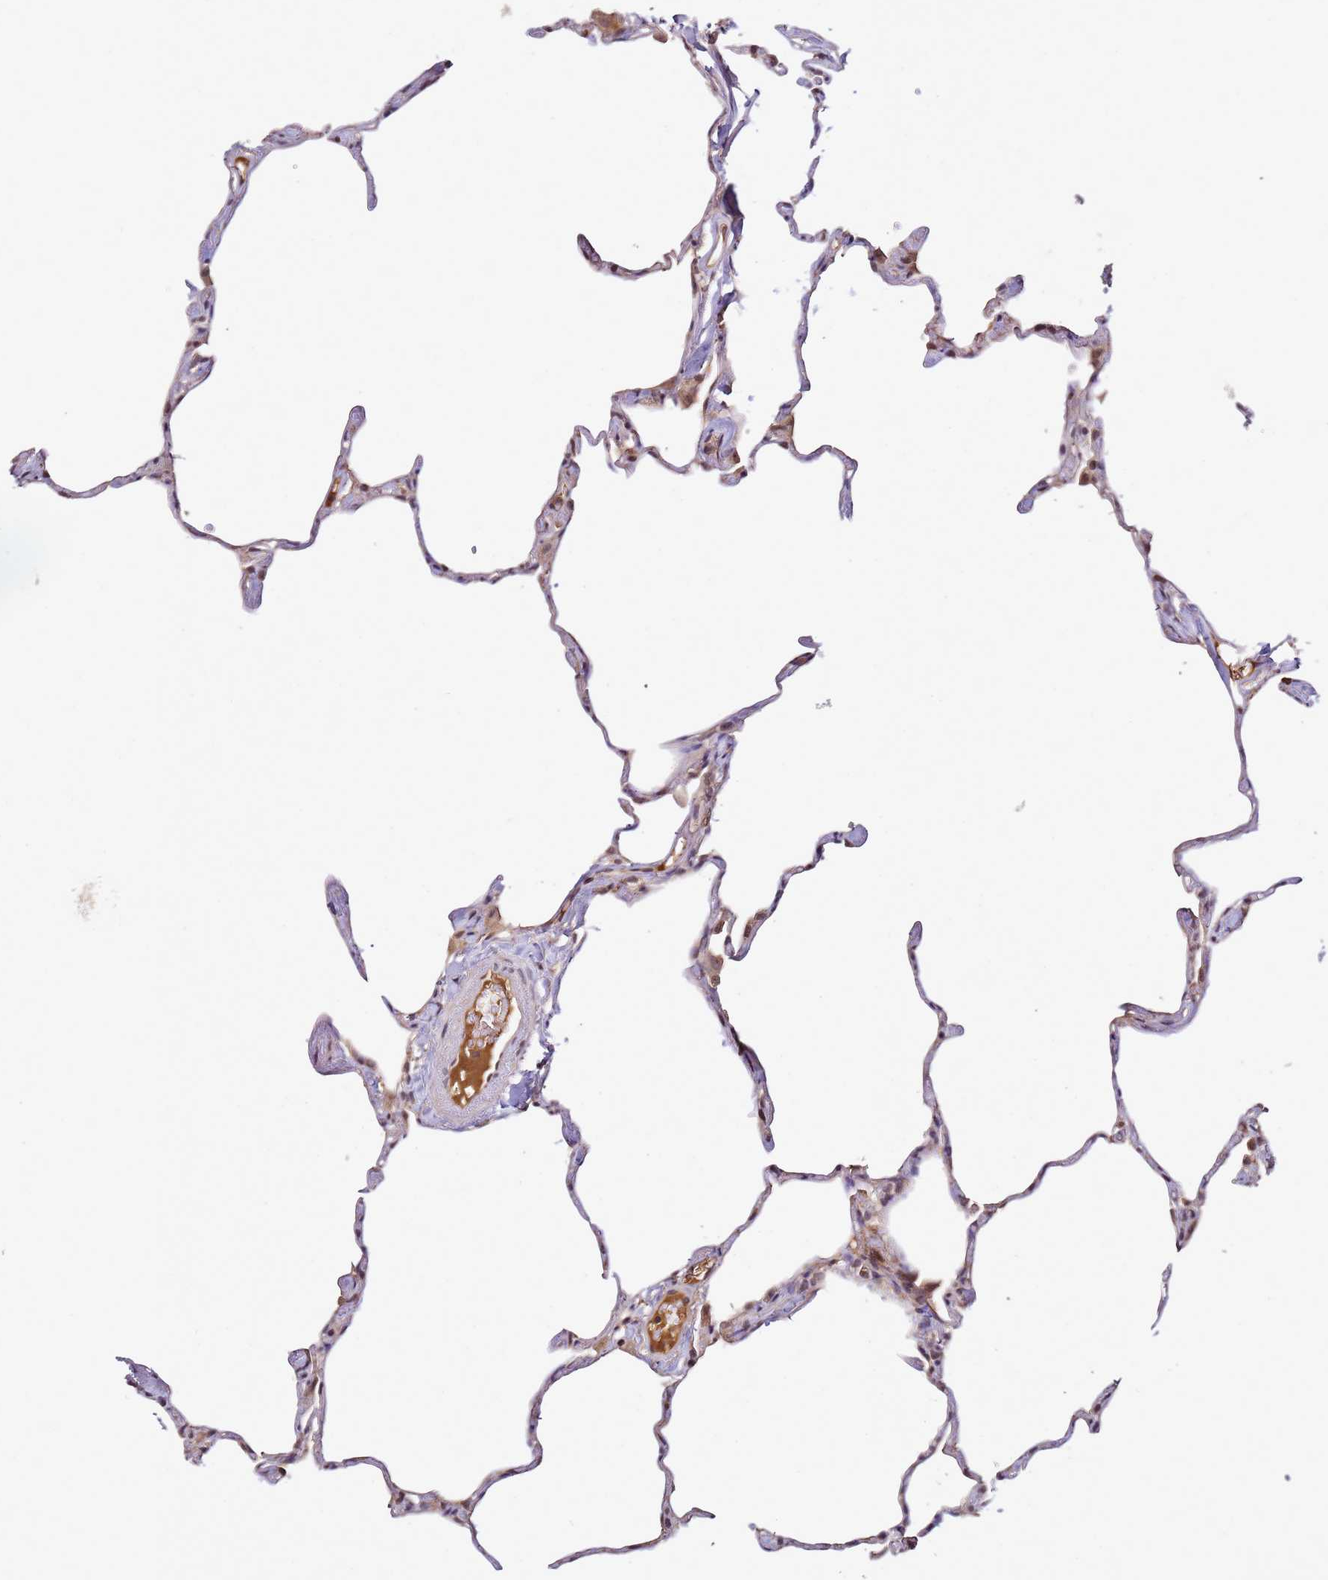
{"staining": {"intensity": "negative", "quantity": "none", "location": "none"}, "tissue": "lung", "cell_type": "Alveolar cells", "image_type": "normal", "snomed": [{"axis": "morphology", "description": "Normal tissue, NOS"}, {"axis": "topography", "description": "Lung"}], "caption": "Alveolar cells are negative for protein expression in normal human lung. (DAB (3,3'-diaminobenzidine) immunohistochemistry, high magnification).", "gene": "DDX27", "patient": {"sex": "male", "age": 65}}